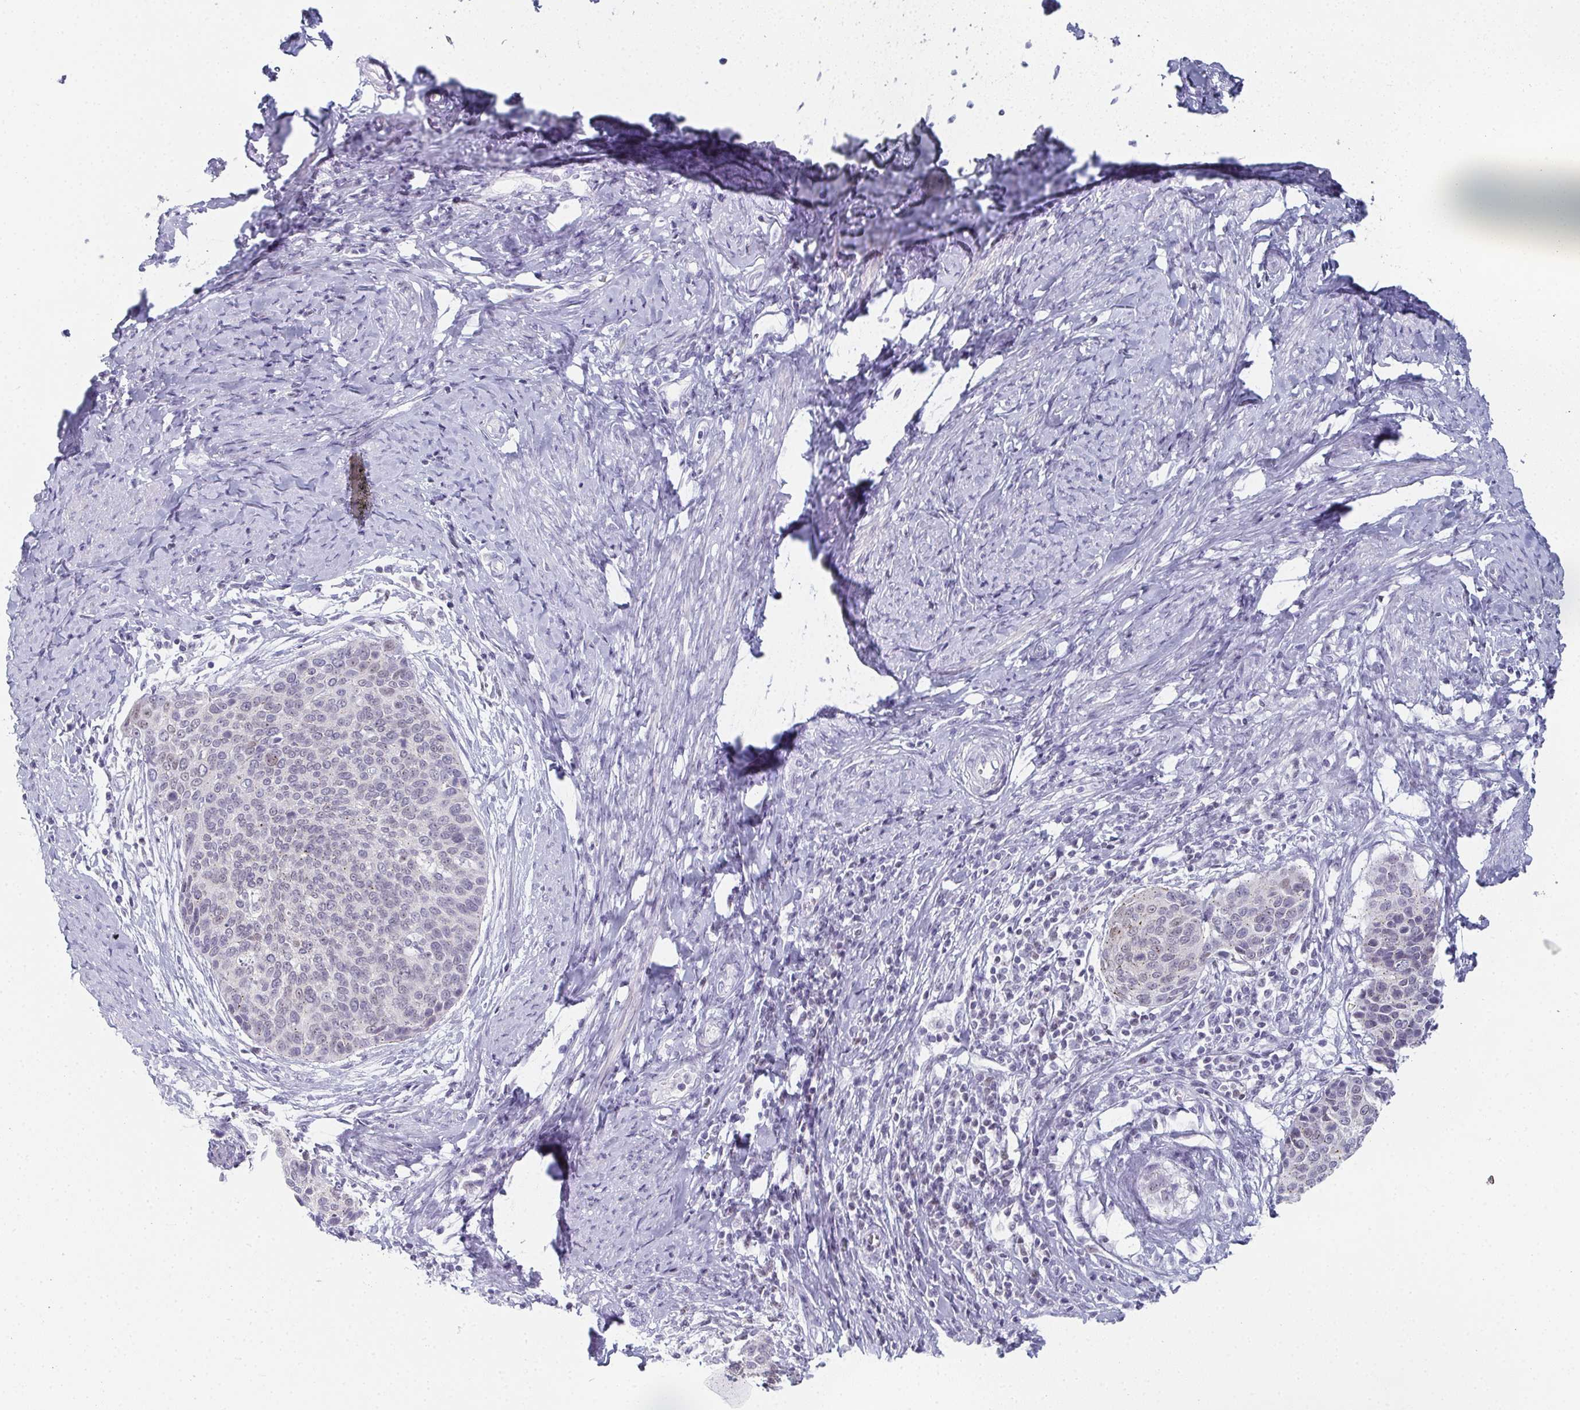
{"staining": {"intensity": "negative", "quantity": "none", "location": "none"}, "tissue": "cervical cancer", "cell_type": "Tumor cells", "image_type": "cancer", "snomed": [{"axis": "morphology", "description": "Squamous cell carcinoma, NOS"}, {"axis": "topography", "description": "Cervix"}], "caption": "A high-resolution image shows immunohistochemistry staining of squamous cell carcinoma (cervical), which exhibits no significant staining in tumor cells. The staining is performed using DAB (3,3'-diaminobenzidine) brown chromogen with nuclei counter-stained in using hematoxylin.", "gene": "PYCR3", "patient": {"sex": "female", "age": 69}}